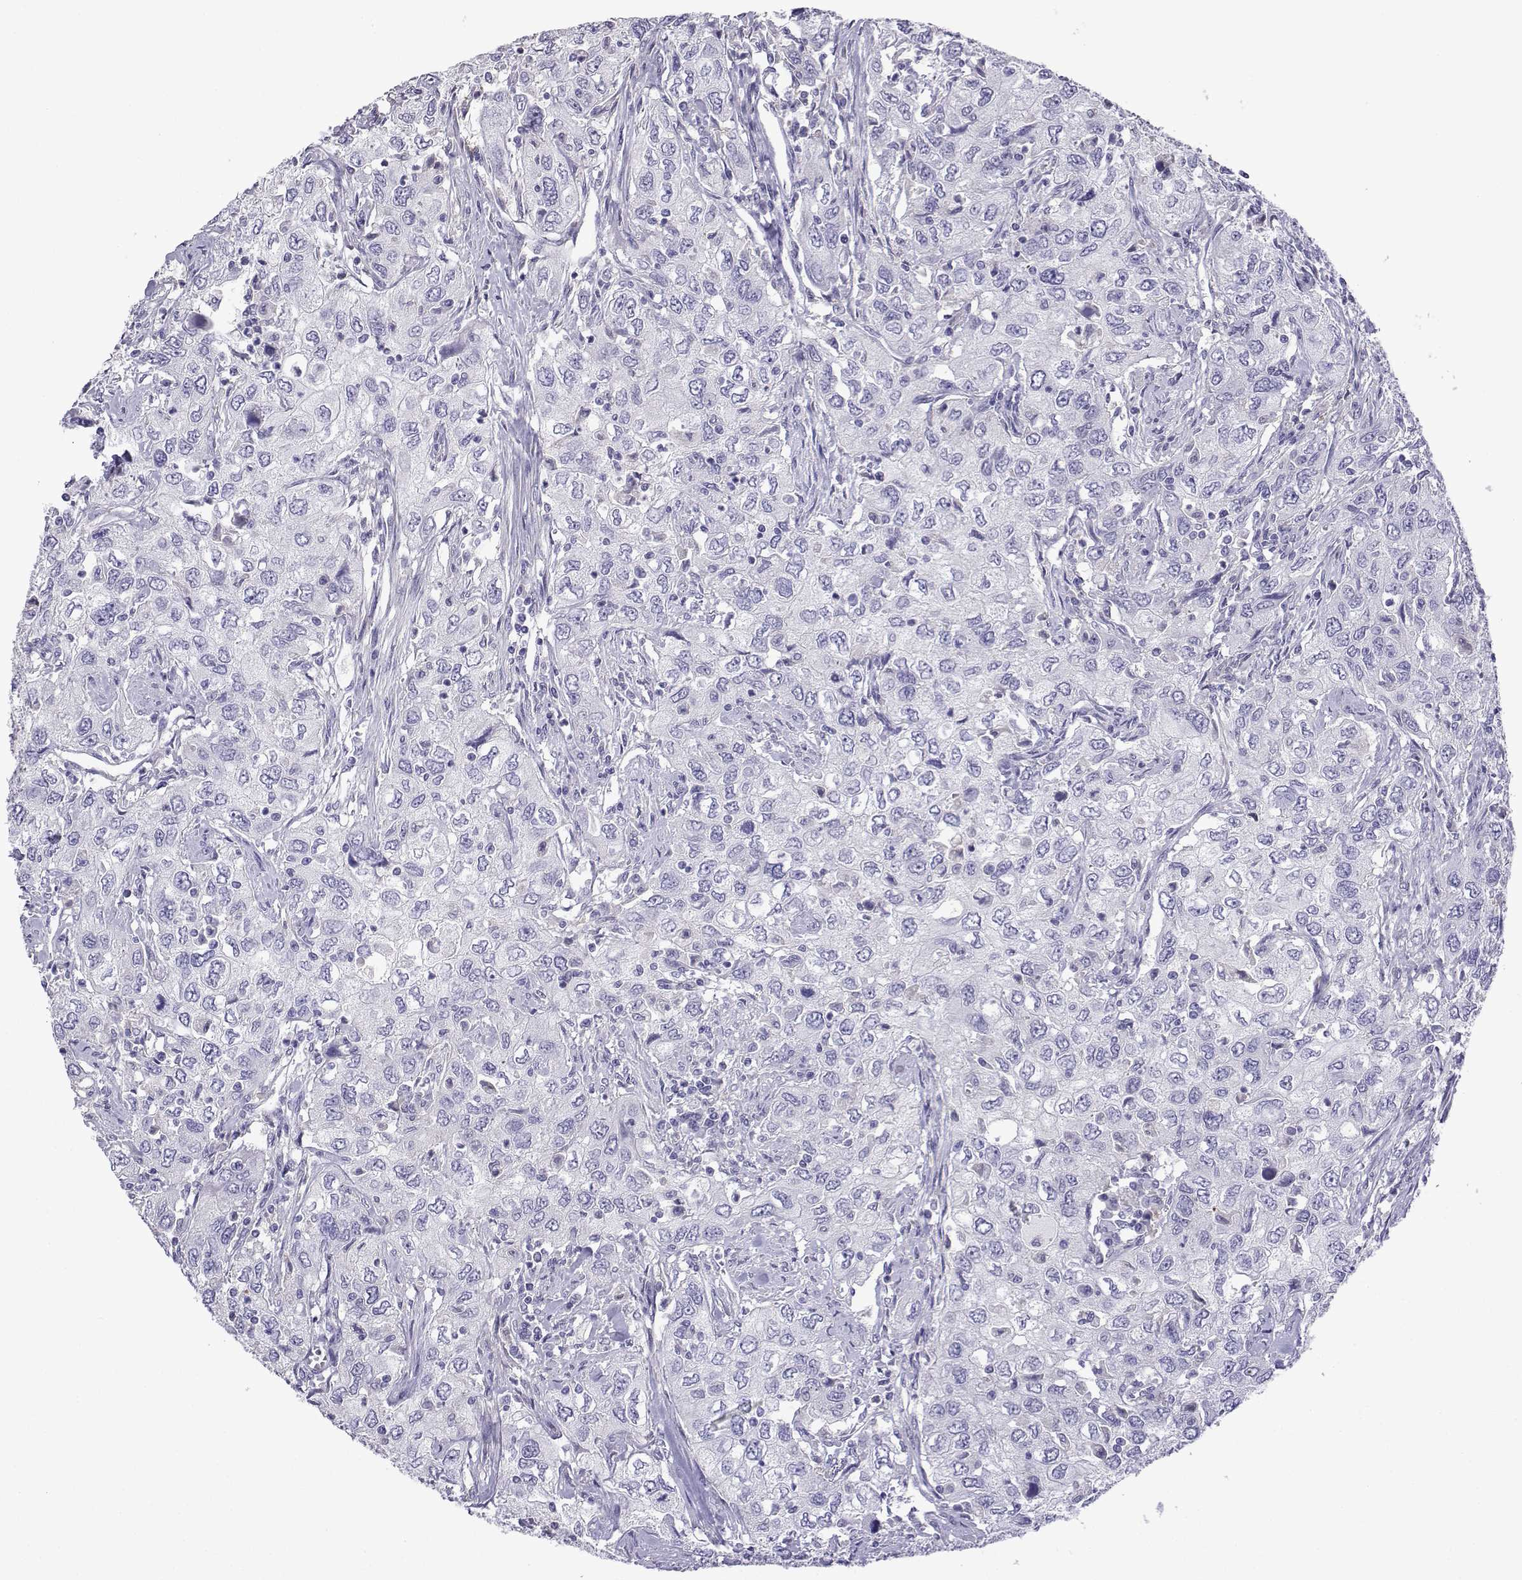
{"staining": {"intensity": "negative", "quantity": "none", "location": "none"}, "tissue": "urothelial cancer", "cell_type": "Tumor cells", "image_type": "cancer", "snomed": [{"axis": "morphology", "description": "Urothelial carcinoma, High grade"}, {"axis": "topography", "description": "Urinary bladder"}], "caption": "Photomicrograph shows no significant protein staining in tumor cells of high-grade urothelial carcinoma.", "gene": "CFAP70", "patient": {"sex": "male", "age": 76}}